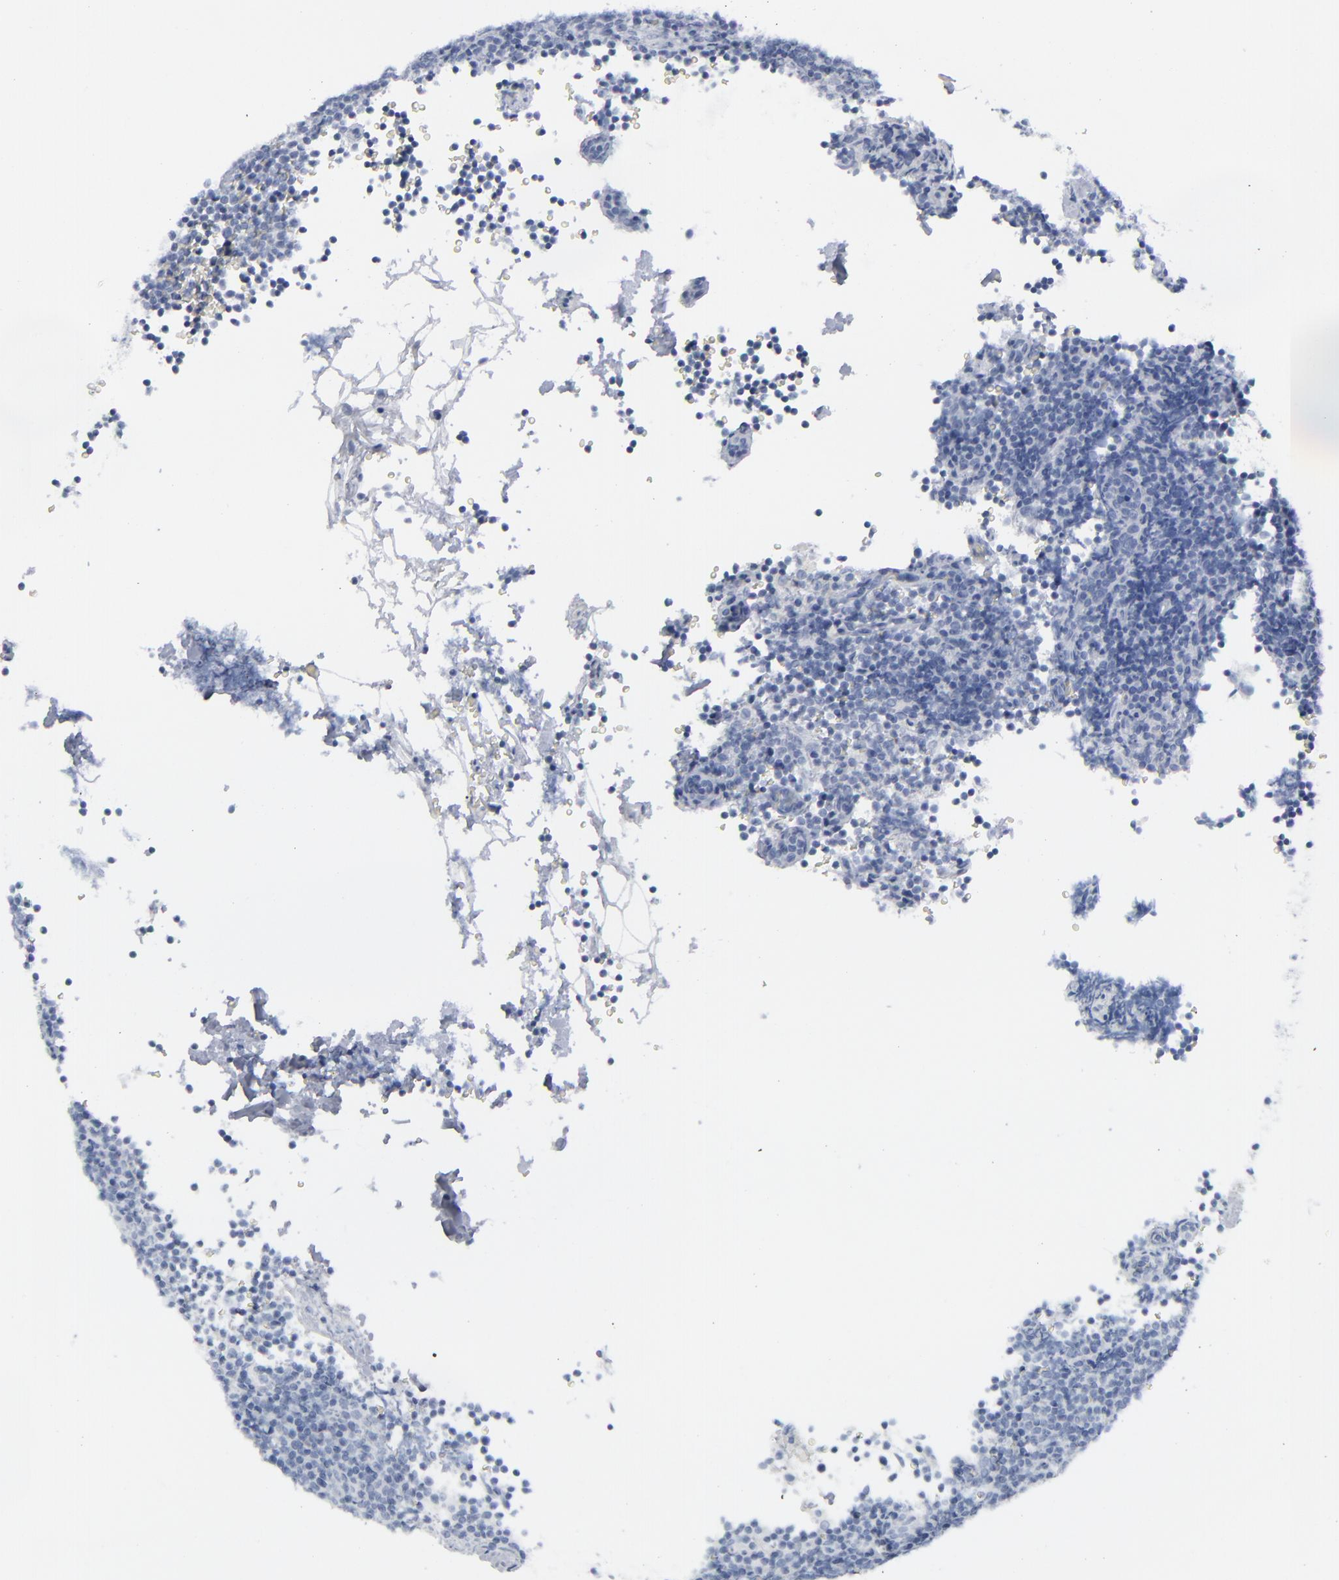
{"staining": {"intensity": "negative", "quantity": "none", "location": "none"}, "tissue": "lymphoma", "cell_type": "Tumor cells", "image_type": "cancer", "snomed": [{"axis": "morphology", "description": "Malignant lymphoma, non-Hodgkin's type, High grade"}, {"axis": "topography", "description": "Lymph node"}], "caption": "Lymphoma was stained to show a protein in brown. There is no significant staining in tumor cells.", "gene": "MSLN", "patient": {"sex": "female", "age": 58}}